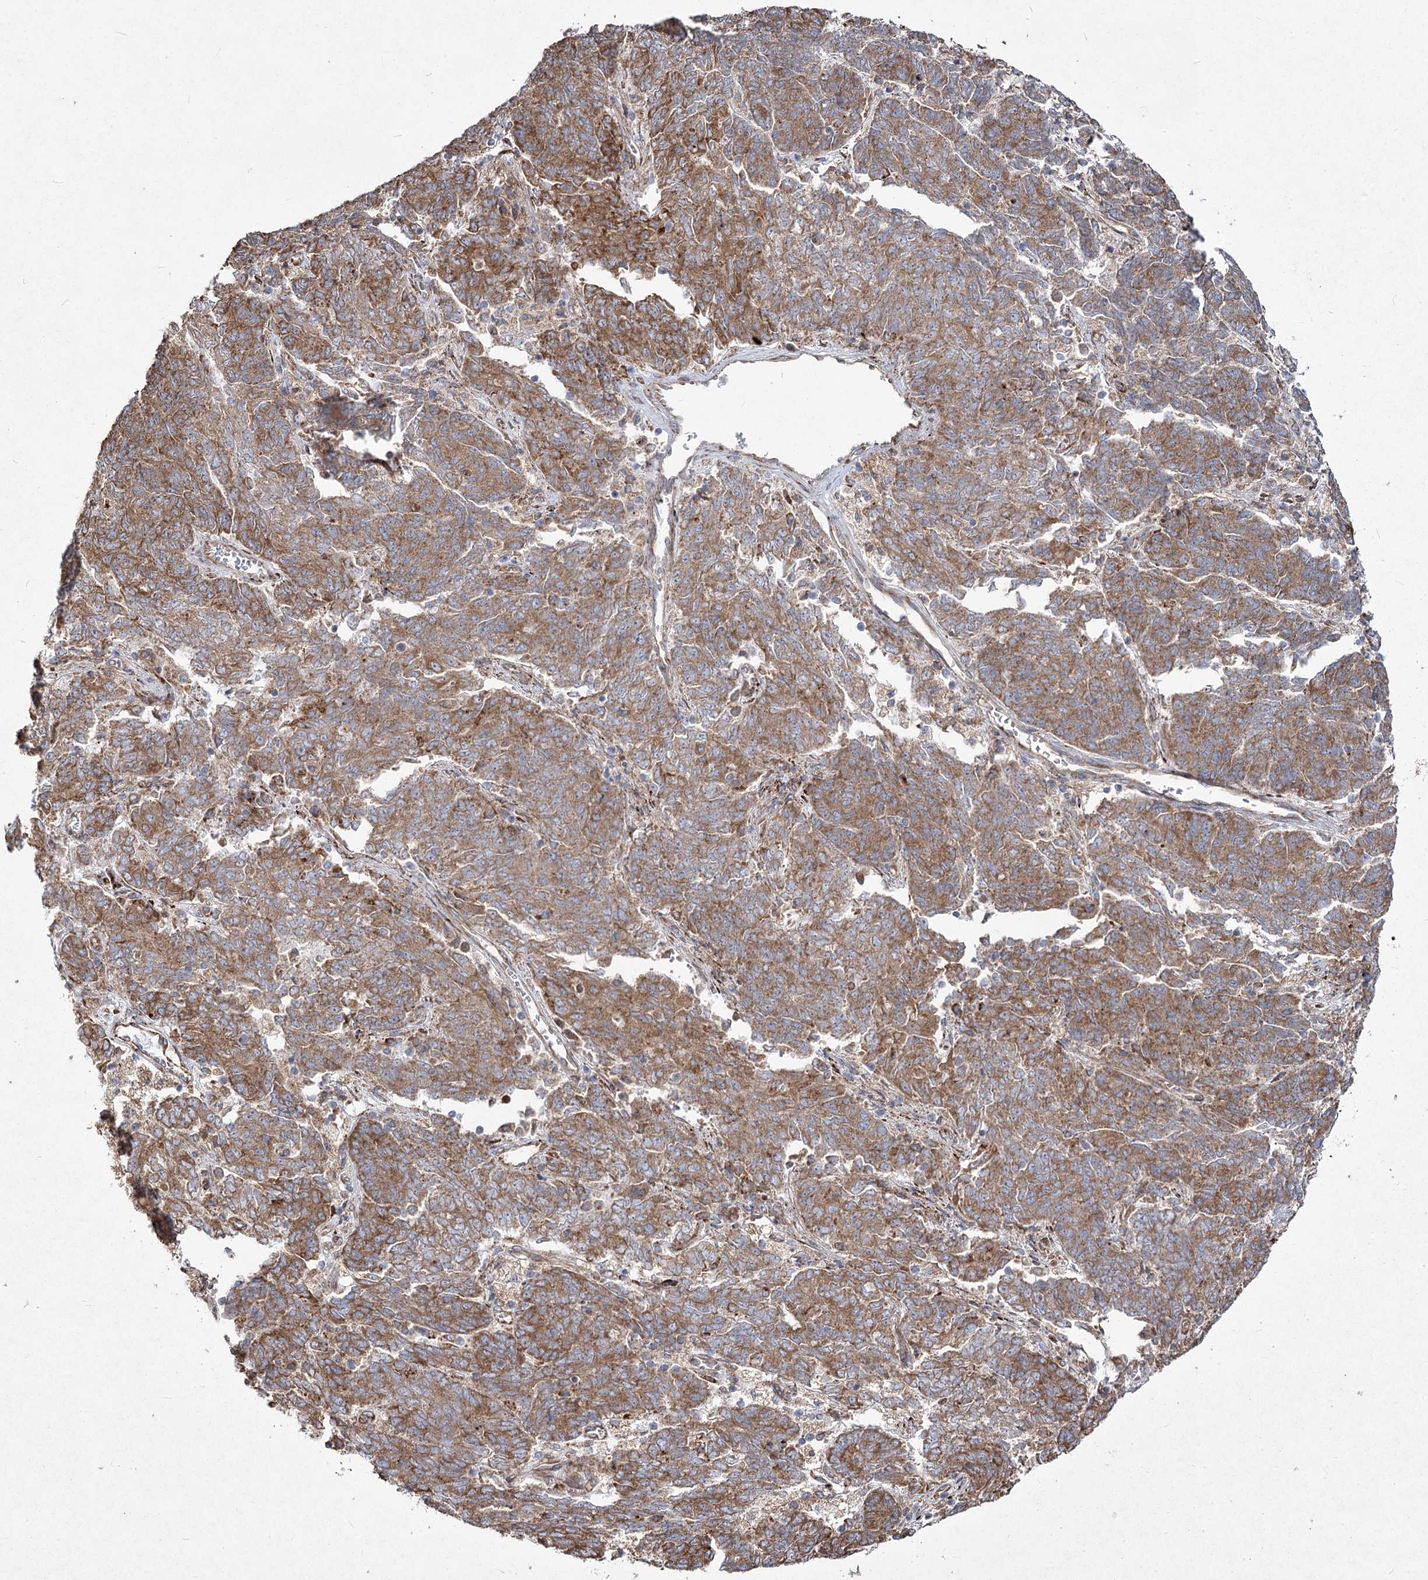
{"staining": {"intensity": "moderate", "quantity": ">75%", "location": "cytoplasmic/membranous"}, "tissue": "endometrial cancer", "cell_type": "Tumor cells", "image_type": "cancer", "snomed": [{"axis": "morphology", "description": "Adenocarcinoma, NOS"}, {"axis": "topography", "description": "Endometrium"}], "caption": "Protein expression analysis of endometrial adenocarcinoma displays moderate cytoplasmic/membranous expression in about >75% of tumor cells.", "gene": "NHLRC2", "patient": {"sex": "female", "age": 80}}